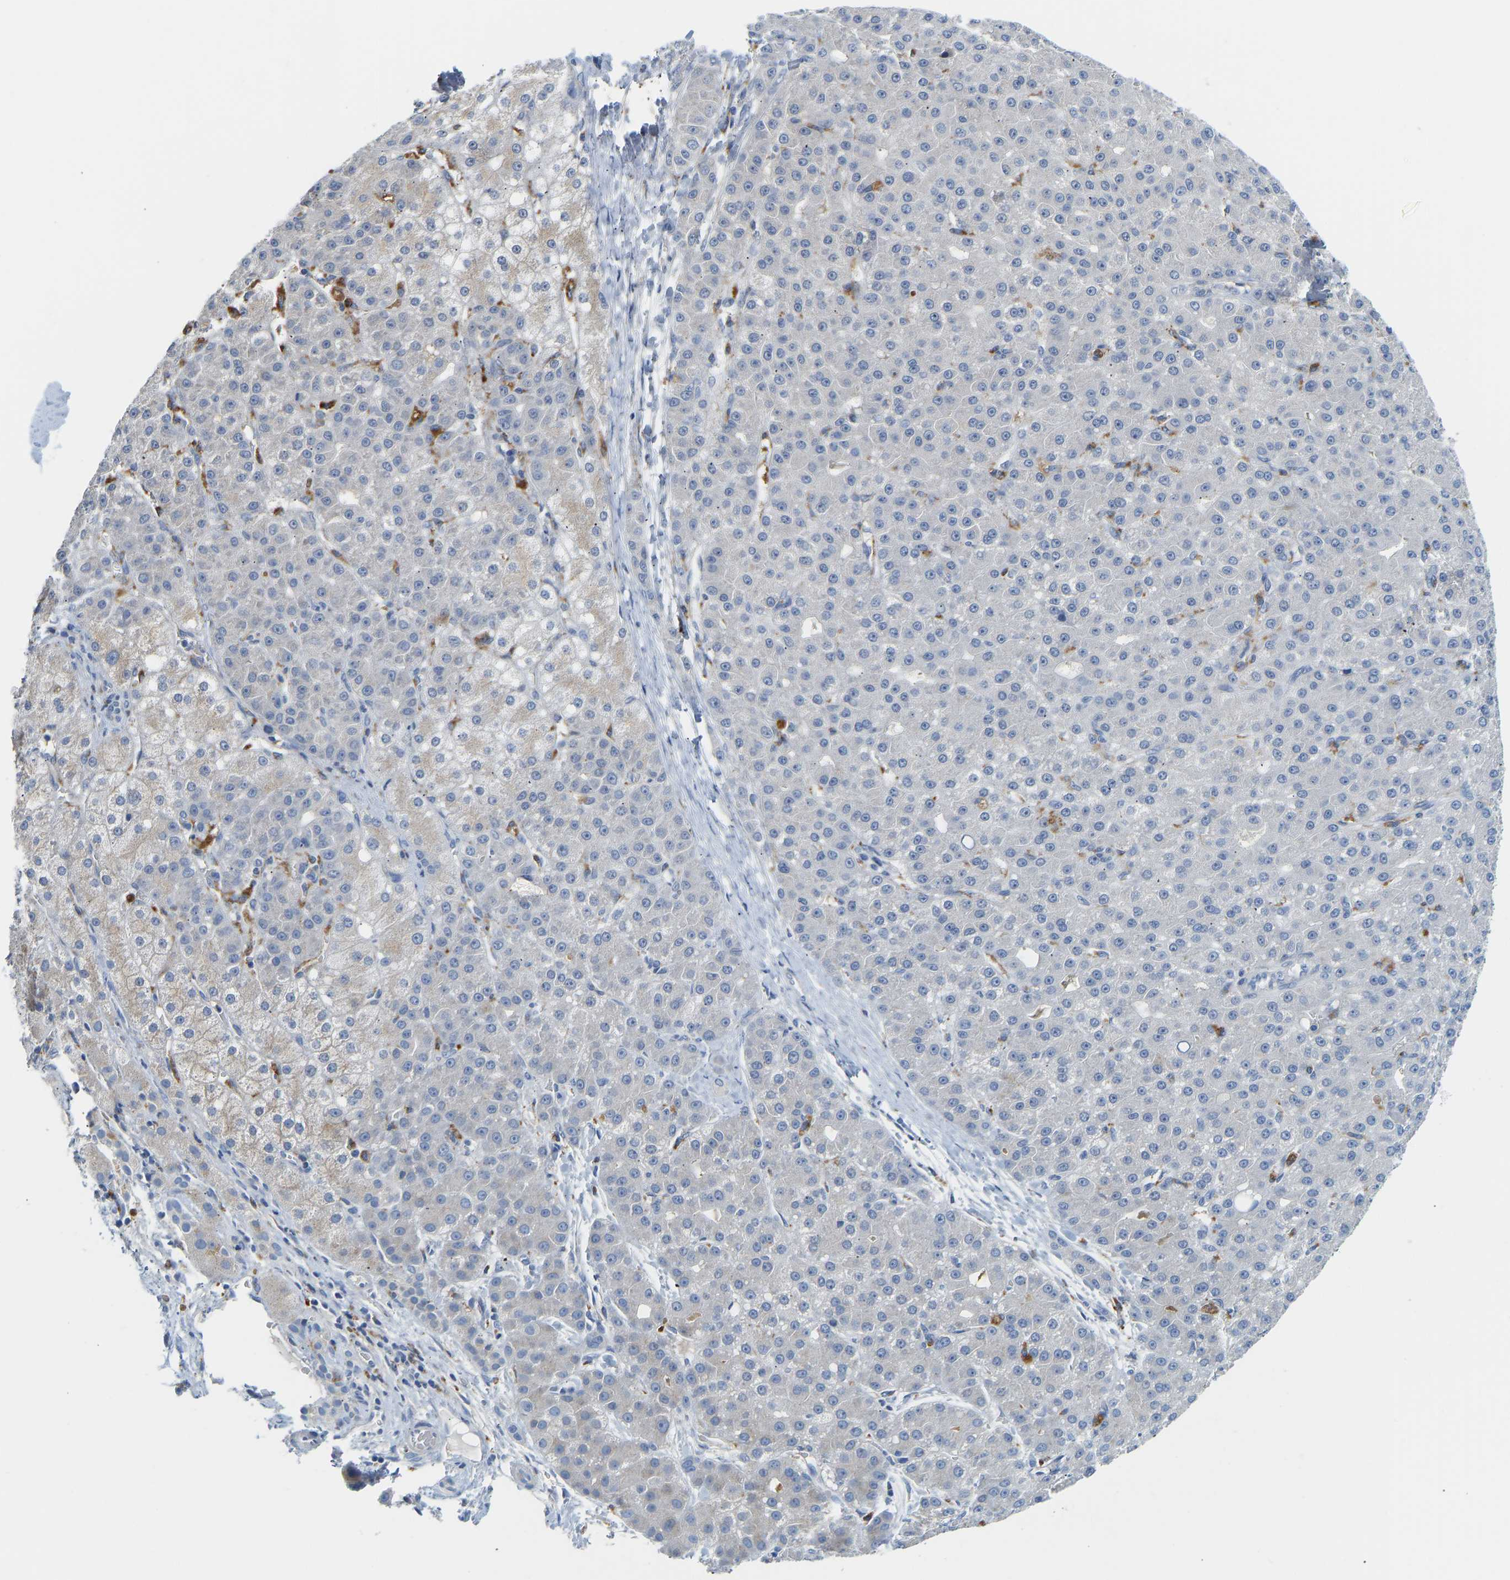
{"staining": {"intensity": "negative", "quantity": "none", "location": "none"}, "tissue": "liver cancer", "cell_type": "Tumor cells", "image_type": "cancer", "snomed": [{"axis": "morphology", "description": "Carcinoma, Hepatocellular, NOS"}, {"axis": "topography", "description": "Liver"}], "caption": "Human hepatocellular carcinoma (liver) stained for a protein using immunohistochemistry demonstrates no staining in tumor cells.", "gene": "ATP6V1E1", "patient": {"sex": "male", "age": 67}}